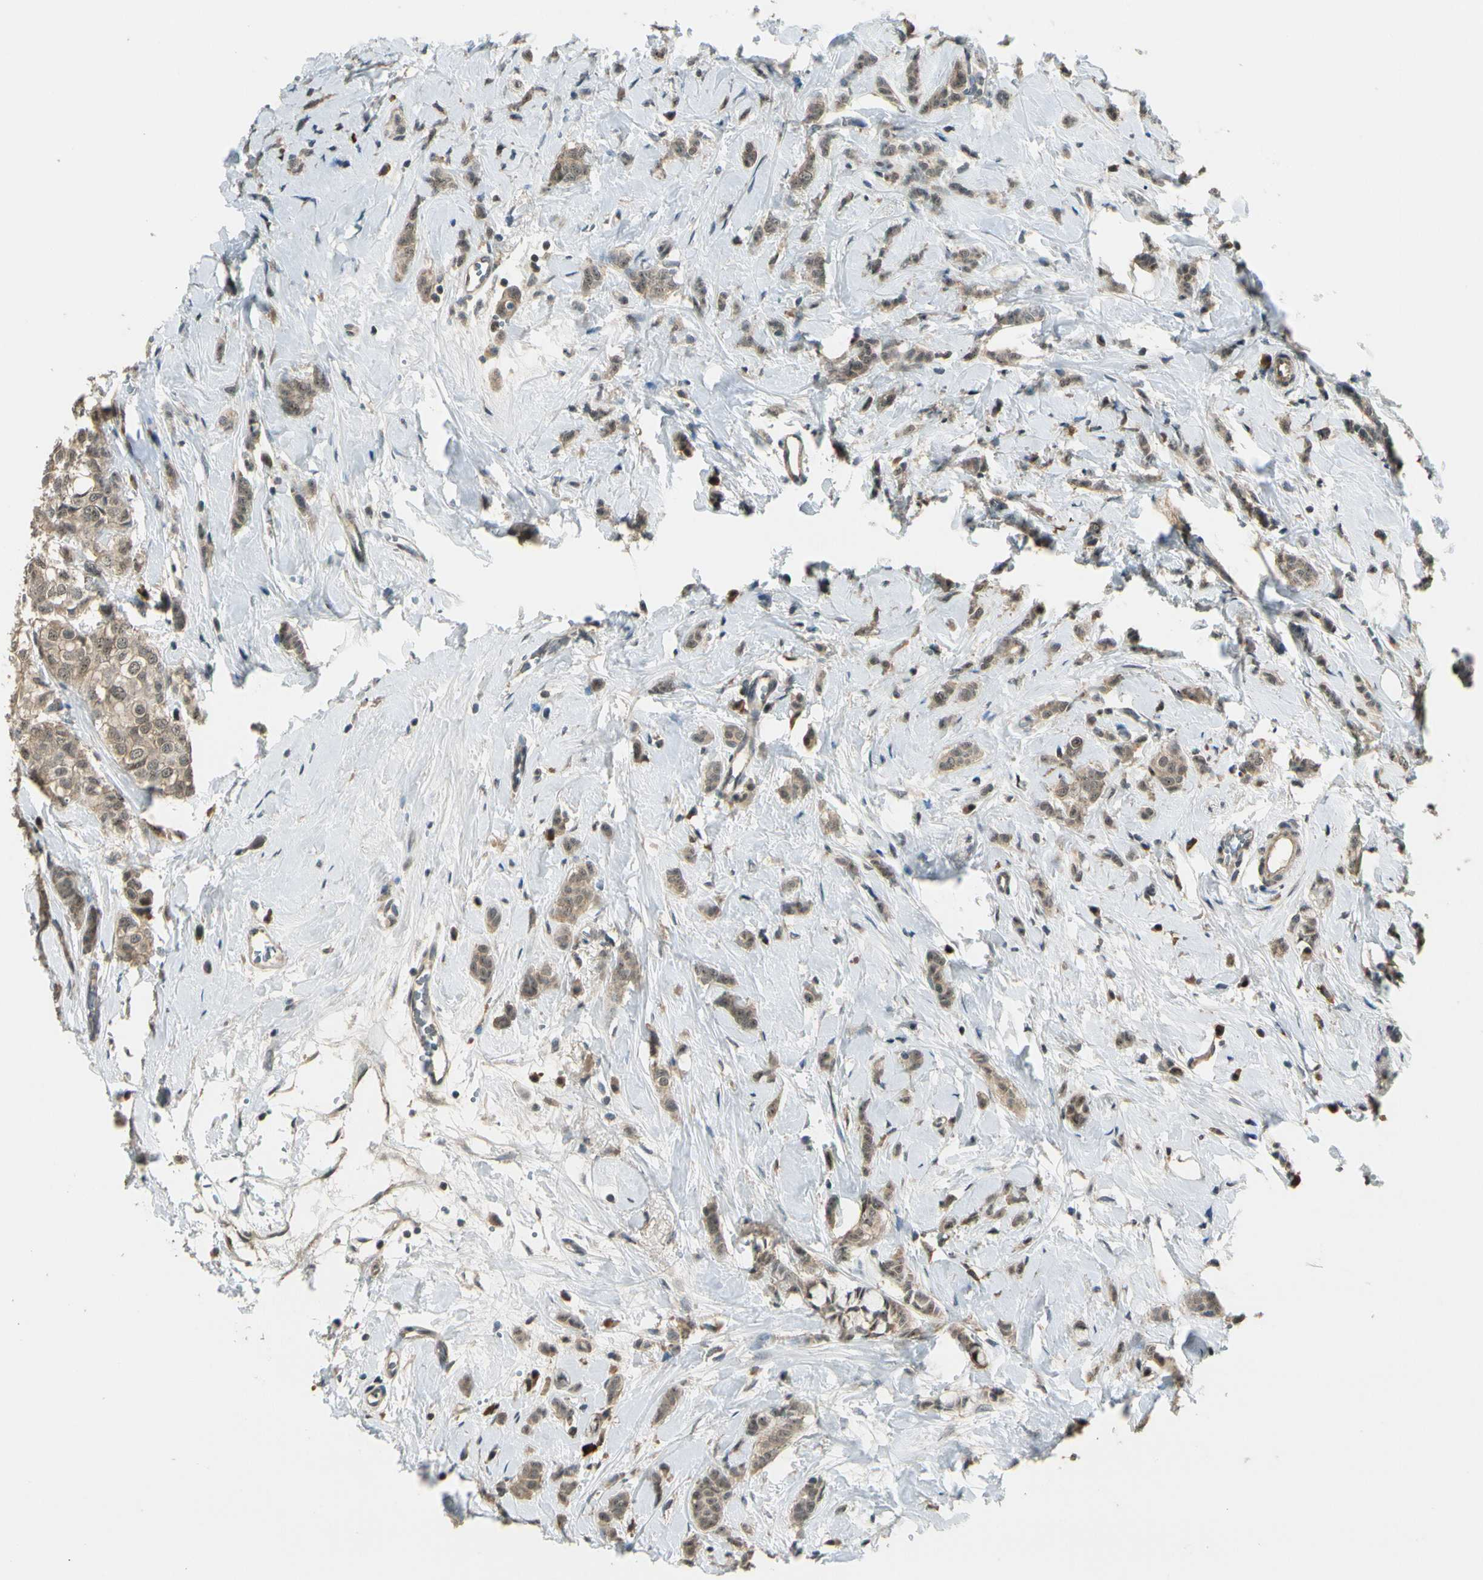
{"staining": {"intensity": "moderate", "quantity": ">75%", "location": "cytoplasmic/membranous,nuclear"}, "tissue": "breast cancer", "cell_type": "Tumor cells", "image_type": "cancer", "snomed": [{"axis": "morphology", "description": "Lobular carcinoma"}, {"axis": "topography", "description": "Breast"}], "caption": "Breast cancer stained for a protein (brown) exhibits moderate cytoplasmic/membranous and nuclear positive expression in about >75% of tumor cells.", "gene": "MCPH1", "patient": {"sex": "female", "age": 60}}